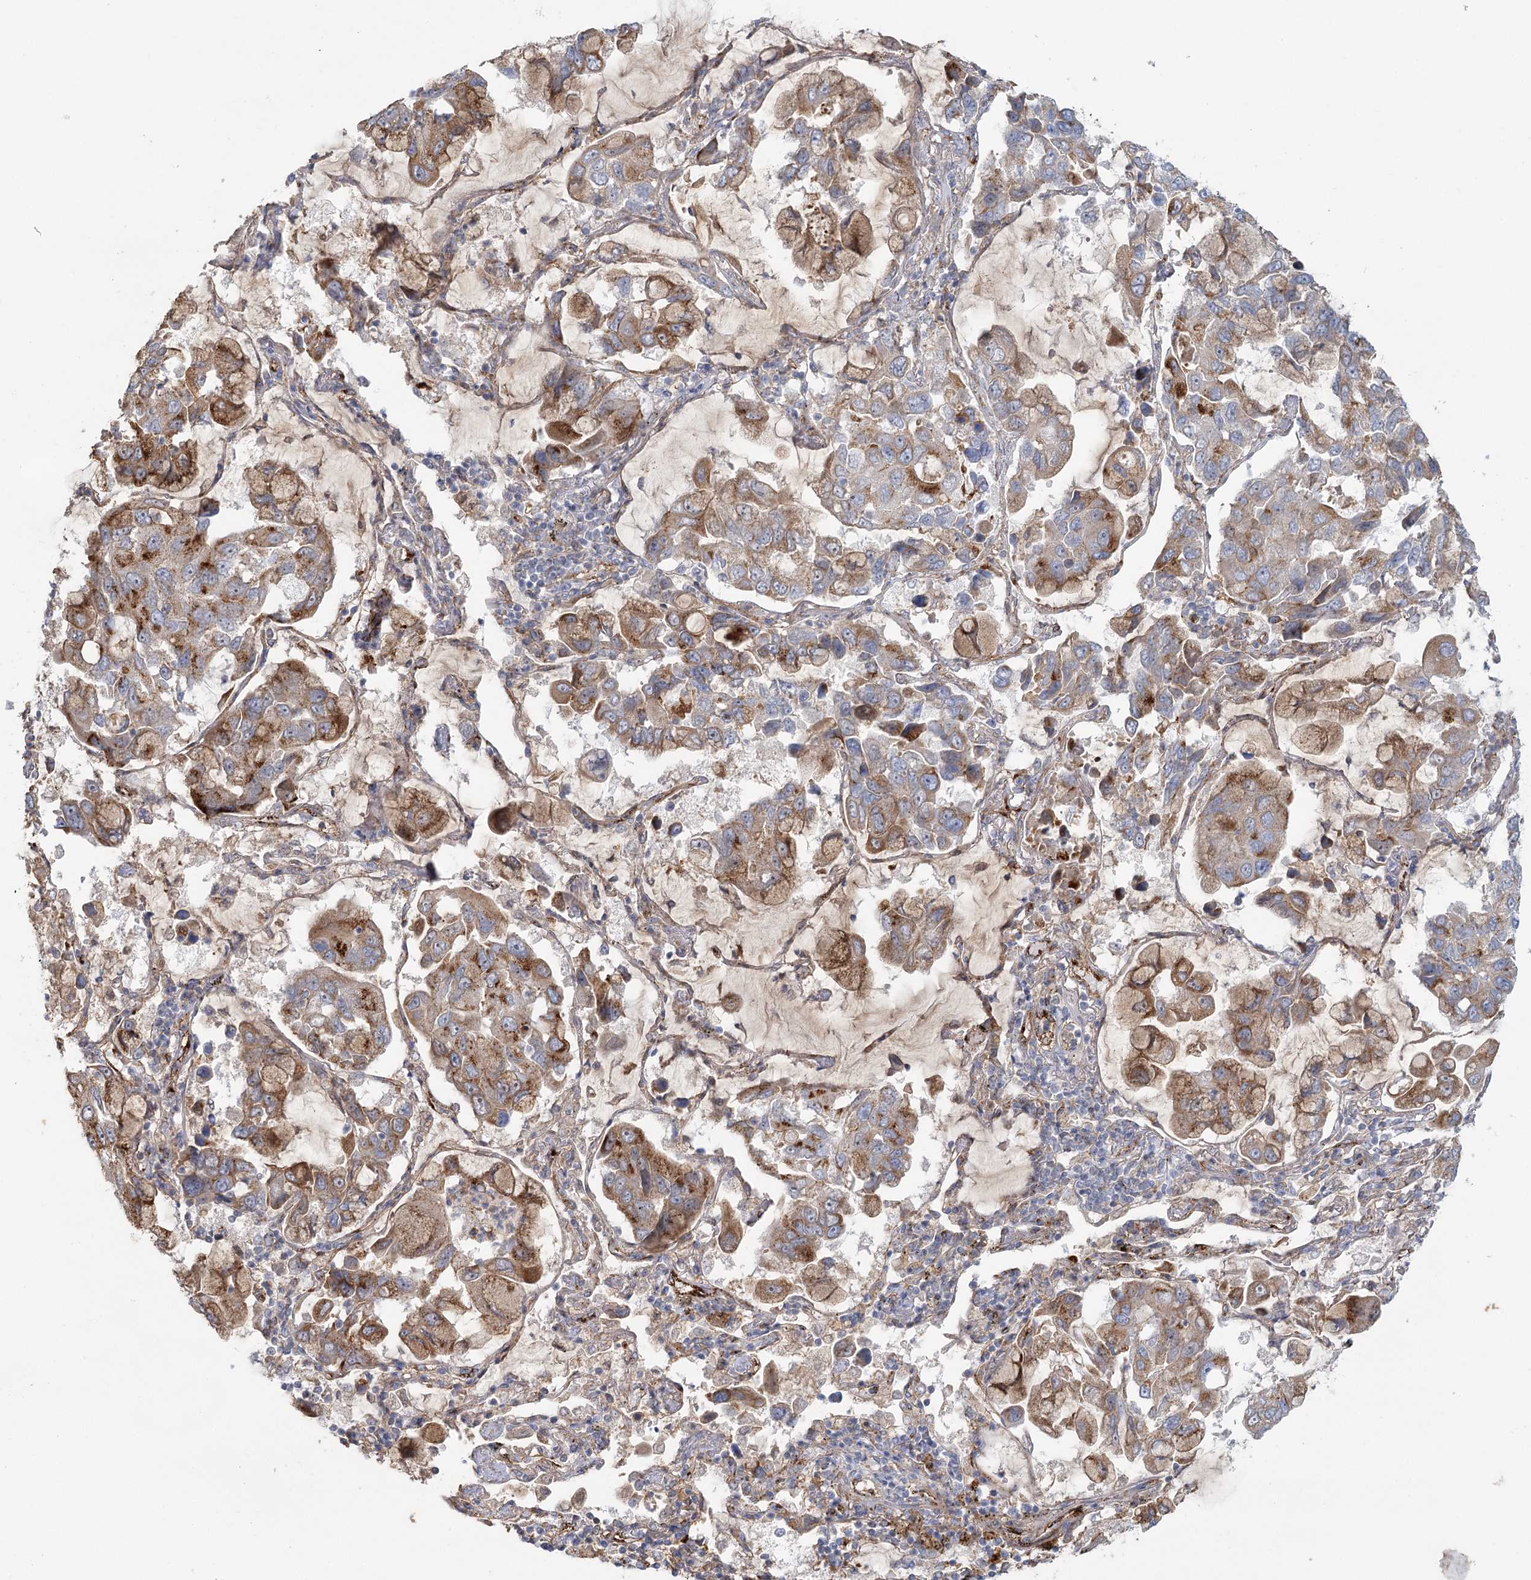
{"staining": {"intensity": "moderate", "quantity": ">75%", "location": "cytoplasmic/membranous"}, "tissue": "lung cancer", "cell_type": "Tumor cells", "image_type": "cancer", "snomed": [{"axis": "morphology", "description": "Adenocarcinoma, NOS"}, {"axis": "topography", "description": "Lung"}], "caption": "The immunohistochemical stain highlights moderate cytoplasmic/membranous positivity in tumor cells of lung adenocarcinoma tissue.", "gene": "KBTBD4", "patient": {"sex": "male", "age": 64}}